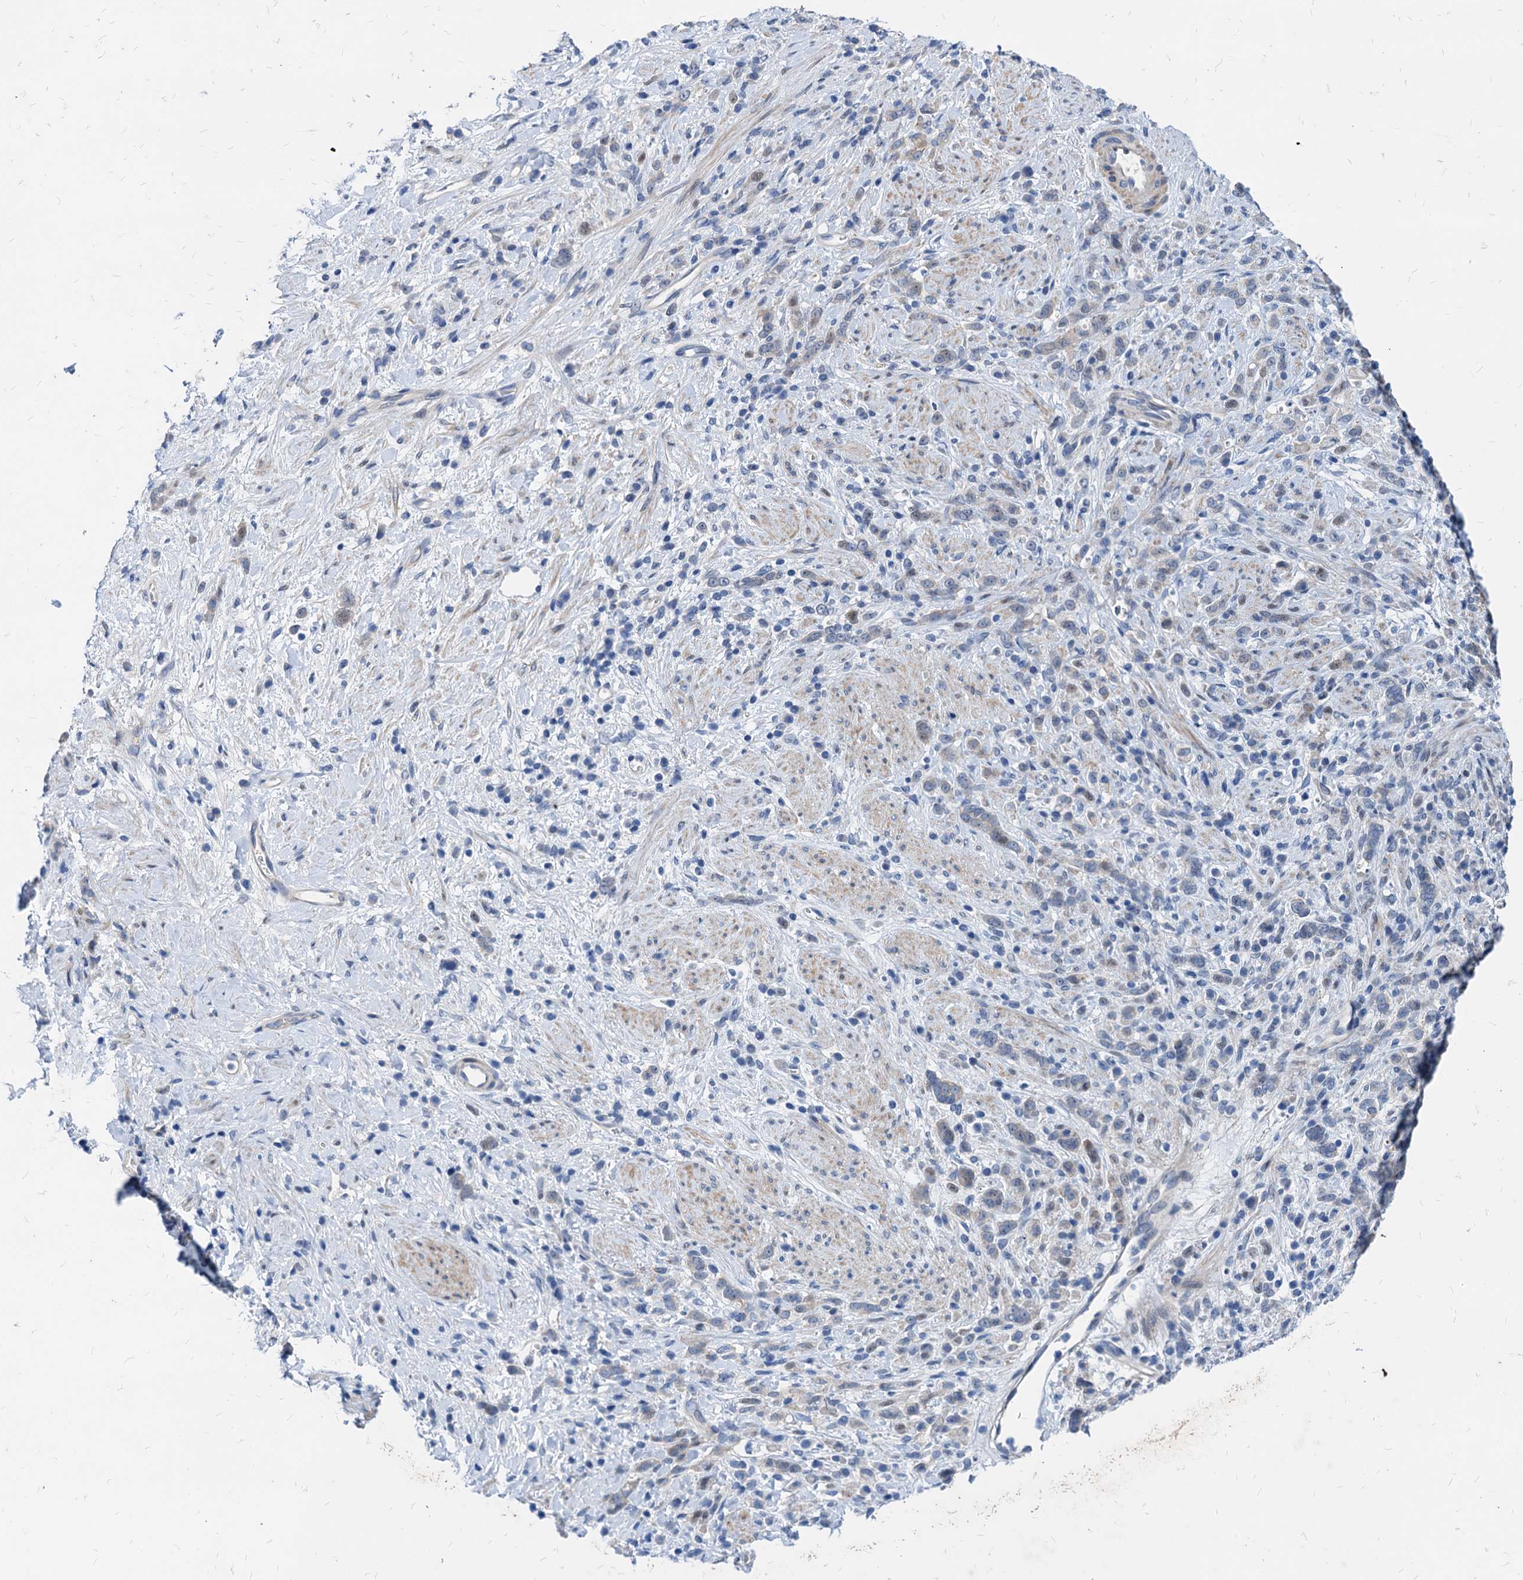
{"staining": {"intensity": "negative", "quantity": "none", "location": "none"}, "tissue": "stomach cancer", "cell_type": "Tumor cells", "image_type": "cancer", "snomed": [{"axis": "morphology", "description": "Adenocarcinoma, NOS"}, {"axis": "topography", "description": "Stomach"}], "caption": "Protein analysis of adenocarcinoma (stomach) displays no significant positivity in tumor cells.", "gene": "HSF2", "patient": {"sex": "female", "age": 60}}